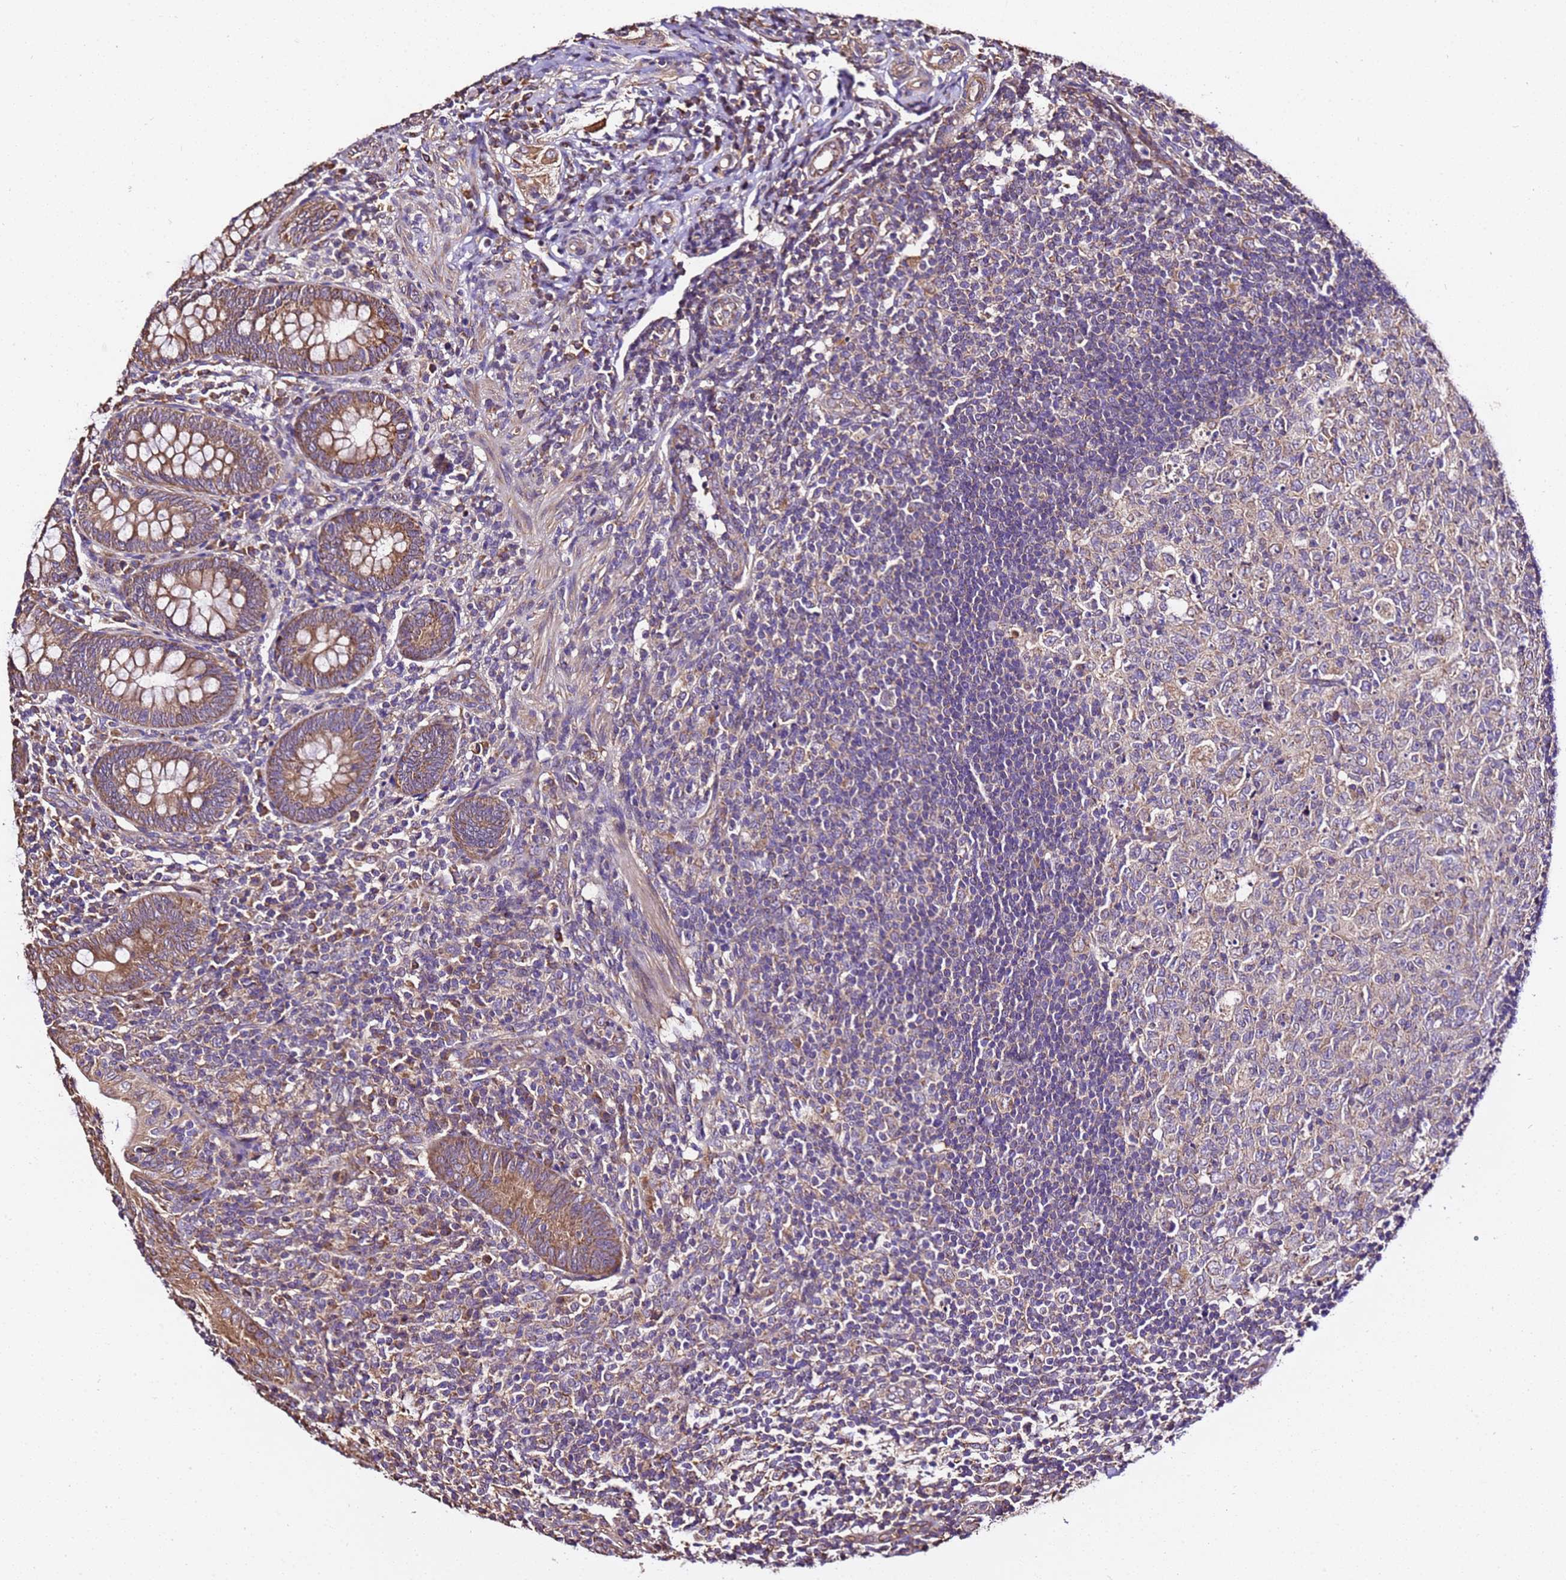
{"staining": {"intensity": "moderate", "quantity": ">75%", "location": "cytoplasmic/membranous"}, "tissue": "appendix", "cell_type": "Glandular cells", "image_type": "normal", "snomed": [{"axis": "morphology", "description": "Normal tissue, NOS"}, {"axis": "topography", "description": "Appendix"}], "caption": "A brown stain labels moderate cytoplasmic/membranous expression of a protein in glandular cells of benign human appendix. (IHC, brightfield microscopy, high magnification).", "gene": "LRRIQ1", "patient": {"sex": "male", "age": 14}}